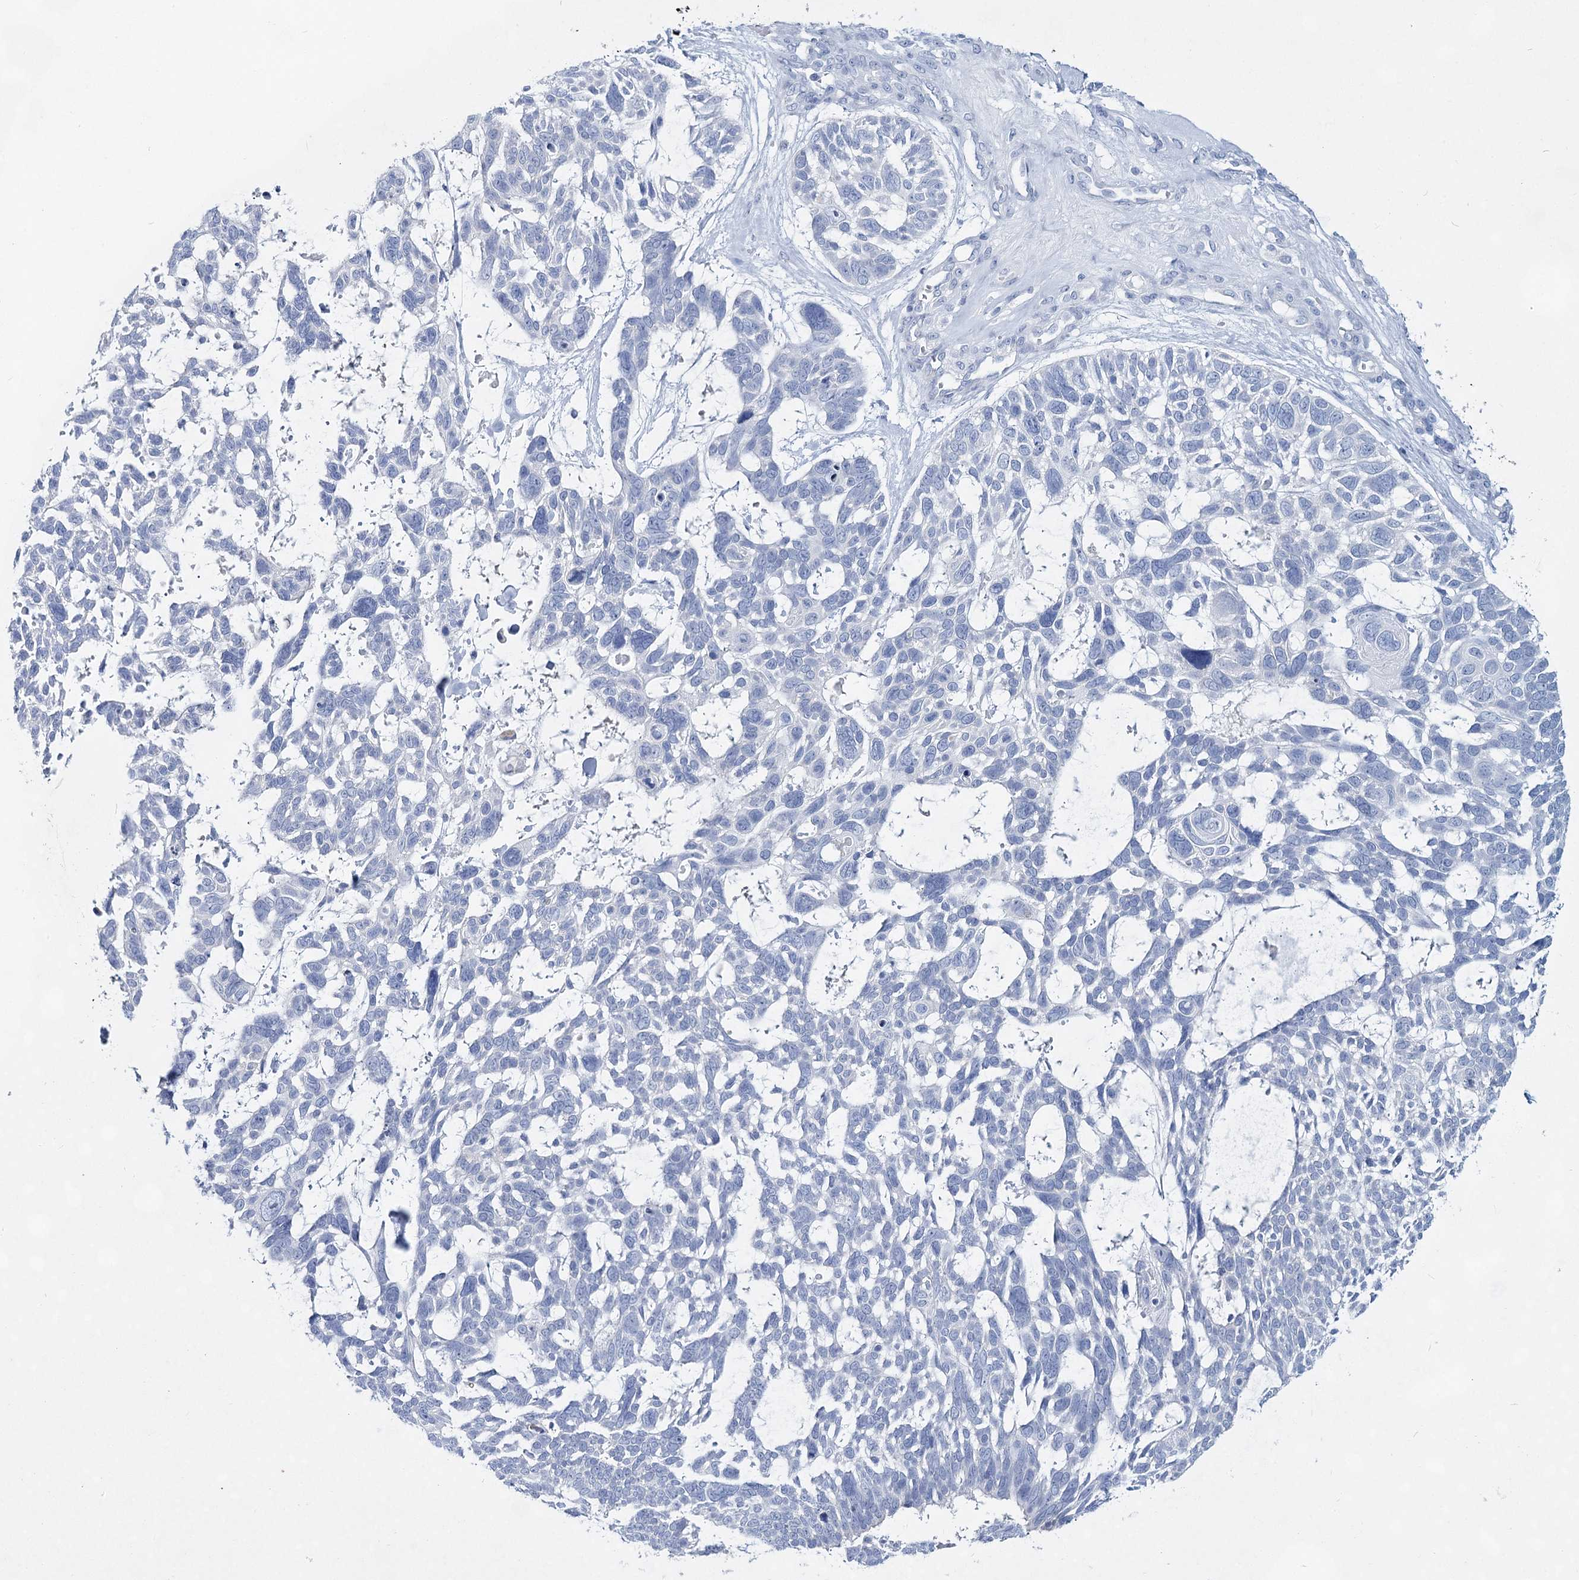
{"staining": {"intensity": "negative", "quantity": "none", "location": "none"}, "tissue": "skin cancer", "cell_type": "Tumor cells", "image_type": "cancer", "snomed": [{"axis": "morphology", "description": "Basal cell carcinoma"}, {"axis": "topography", "description": "Skin"}], "caption": "This is an immunohistochemistry histopathology image of skin cancer. There is no expression in tumor cells.", "gene": "SLC17A2", "patient": {"sex": "male", "age": 88}}